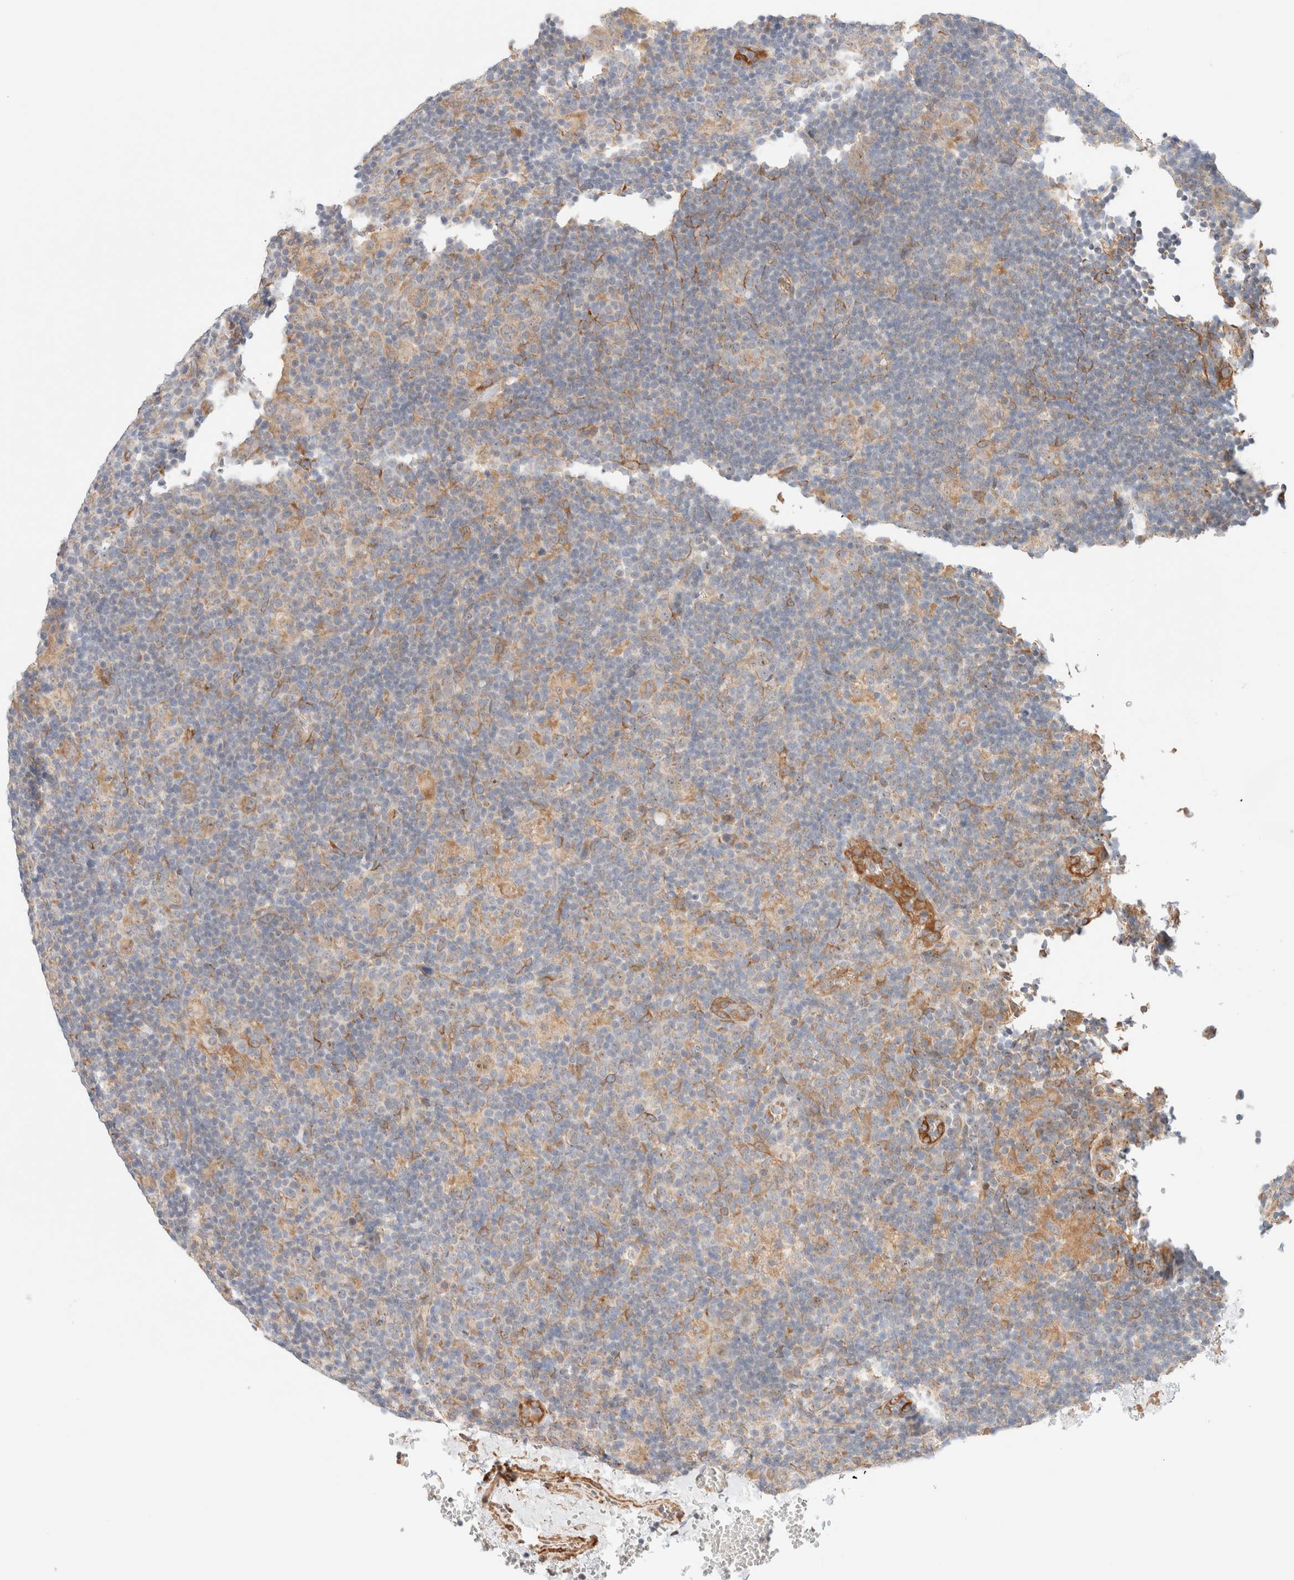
{"staining": {"intensity": "moderate", "quantity": ">75%", "location": "cytoplasmic/membranous,nuclear"}, "tissue": "lymphoma", "cell_type": "Tumor cells", "image_type": "cancer", "snomed": [{"axis": "morphology", "description": "Hodgkin's disease, NOS"}, {"axis": "topography", "description": "Lymph node"}], "caption": "High-magnification brightfield microscopy of lymphoma stained with DAB (brown) and counterstained with hematoxylin (blue). tumor cells exhibit moderate cytoplasmic/membranous and nuclear positivity is seen in approximately>75% of cells.", "gene": "RRP15", "patient": {"sex": "female", "age": 57}}